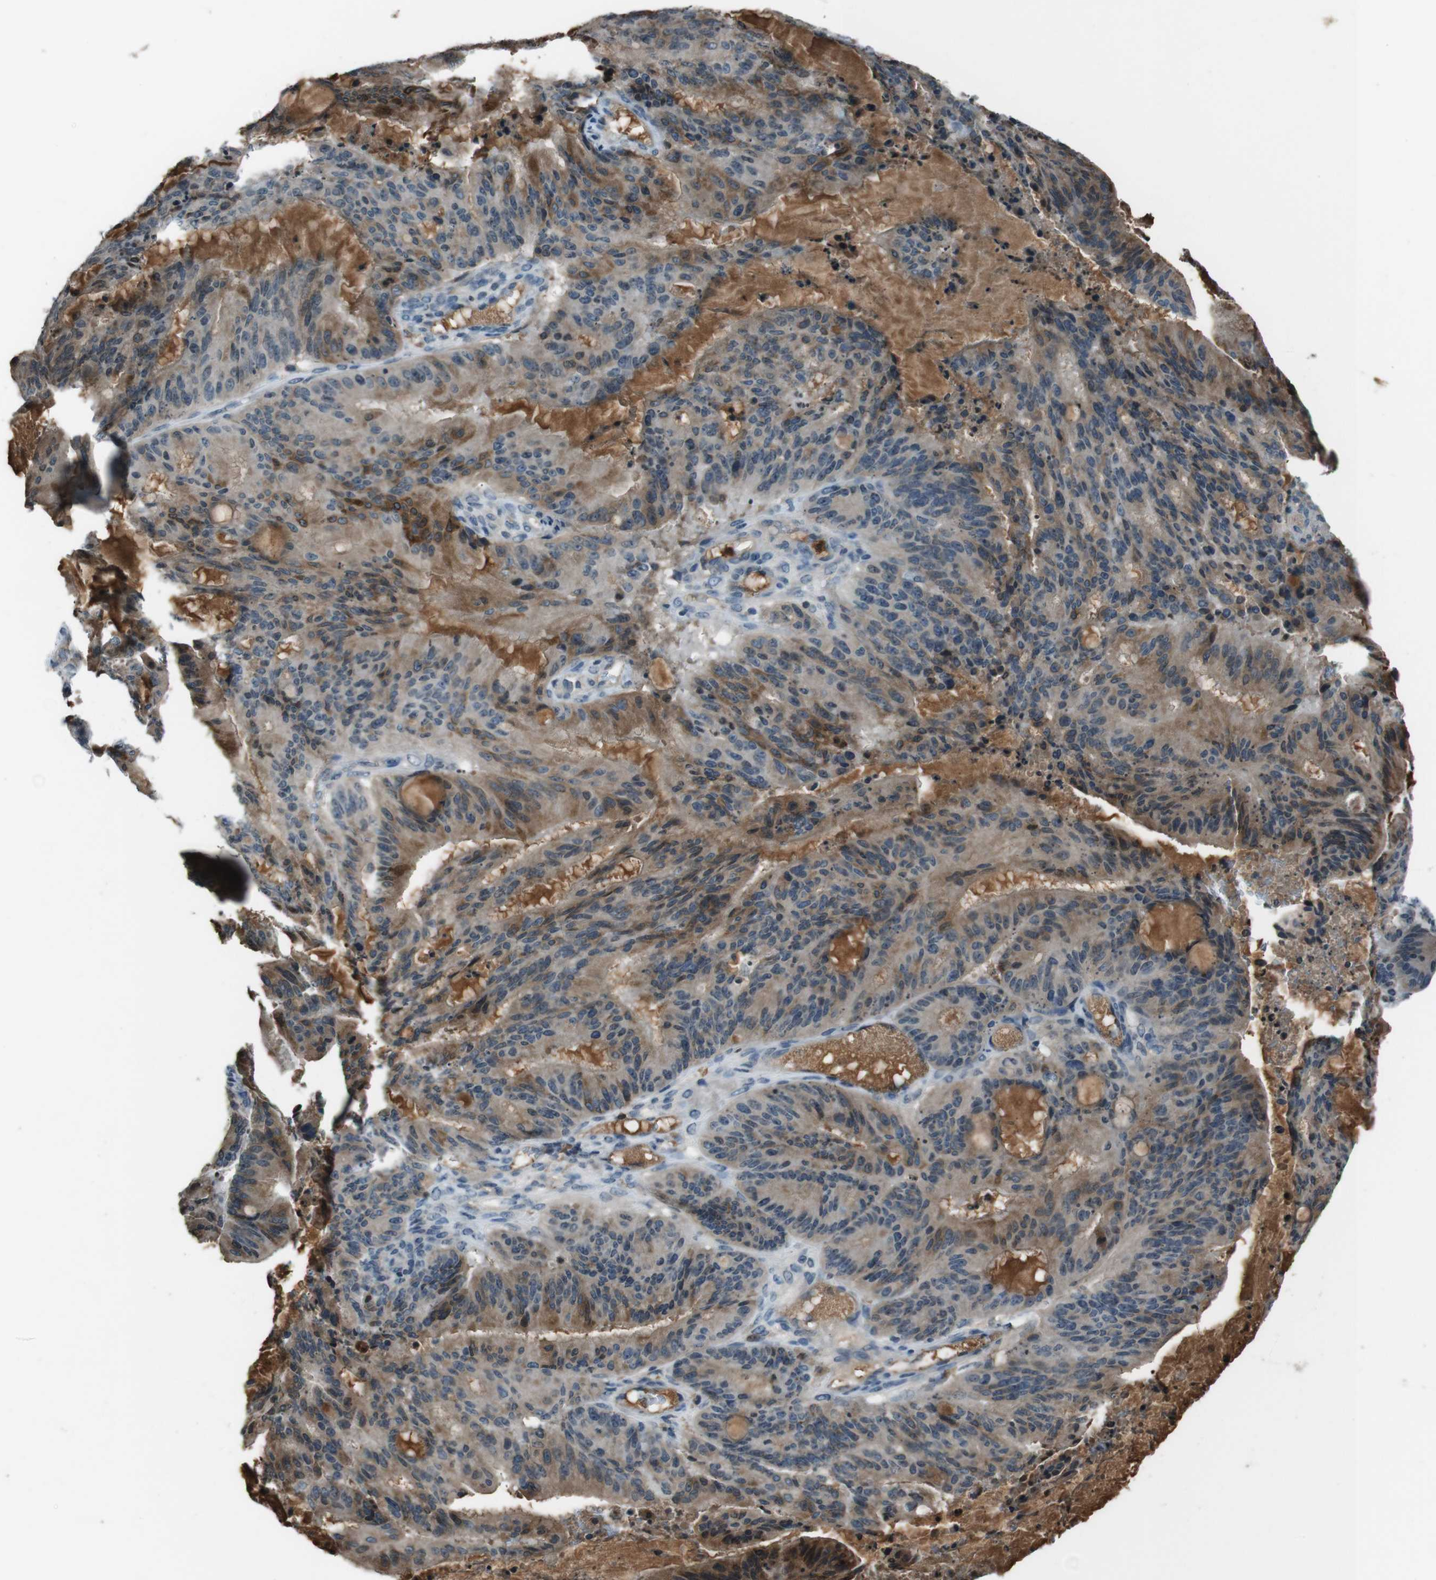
{"staining": {"intensity": "weak", "quantity": "25%-75%", "location": "cytoplasmic/membranous"}, "tissue": "liver cancer", "cell_type": "Tumor cells", "image_type": "cancer", "snomed": [{"axis": "morphology", "description": "Cholangiocarcinoma"}, {"axis": "topography", "description": "Liver"}], "caption": "This is an image of immunohistochemistry staining of liver cancer, which shows weak positivity in the cytoplasmic/membranous of tumor cells.", "gene": "UGT1A6", "patient": {"sex": "female", "age": 73}}